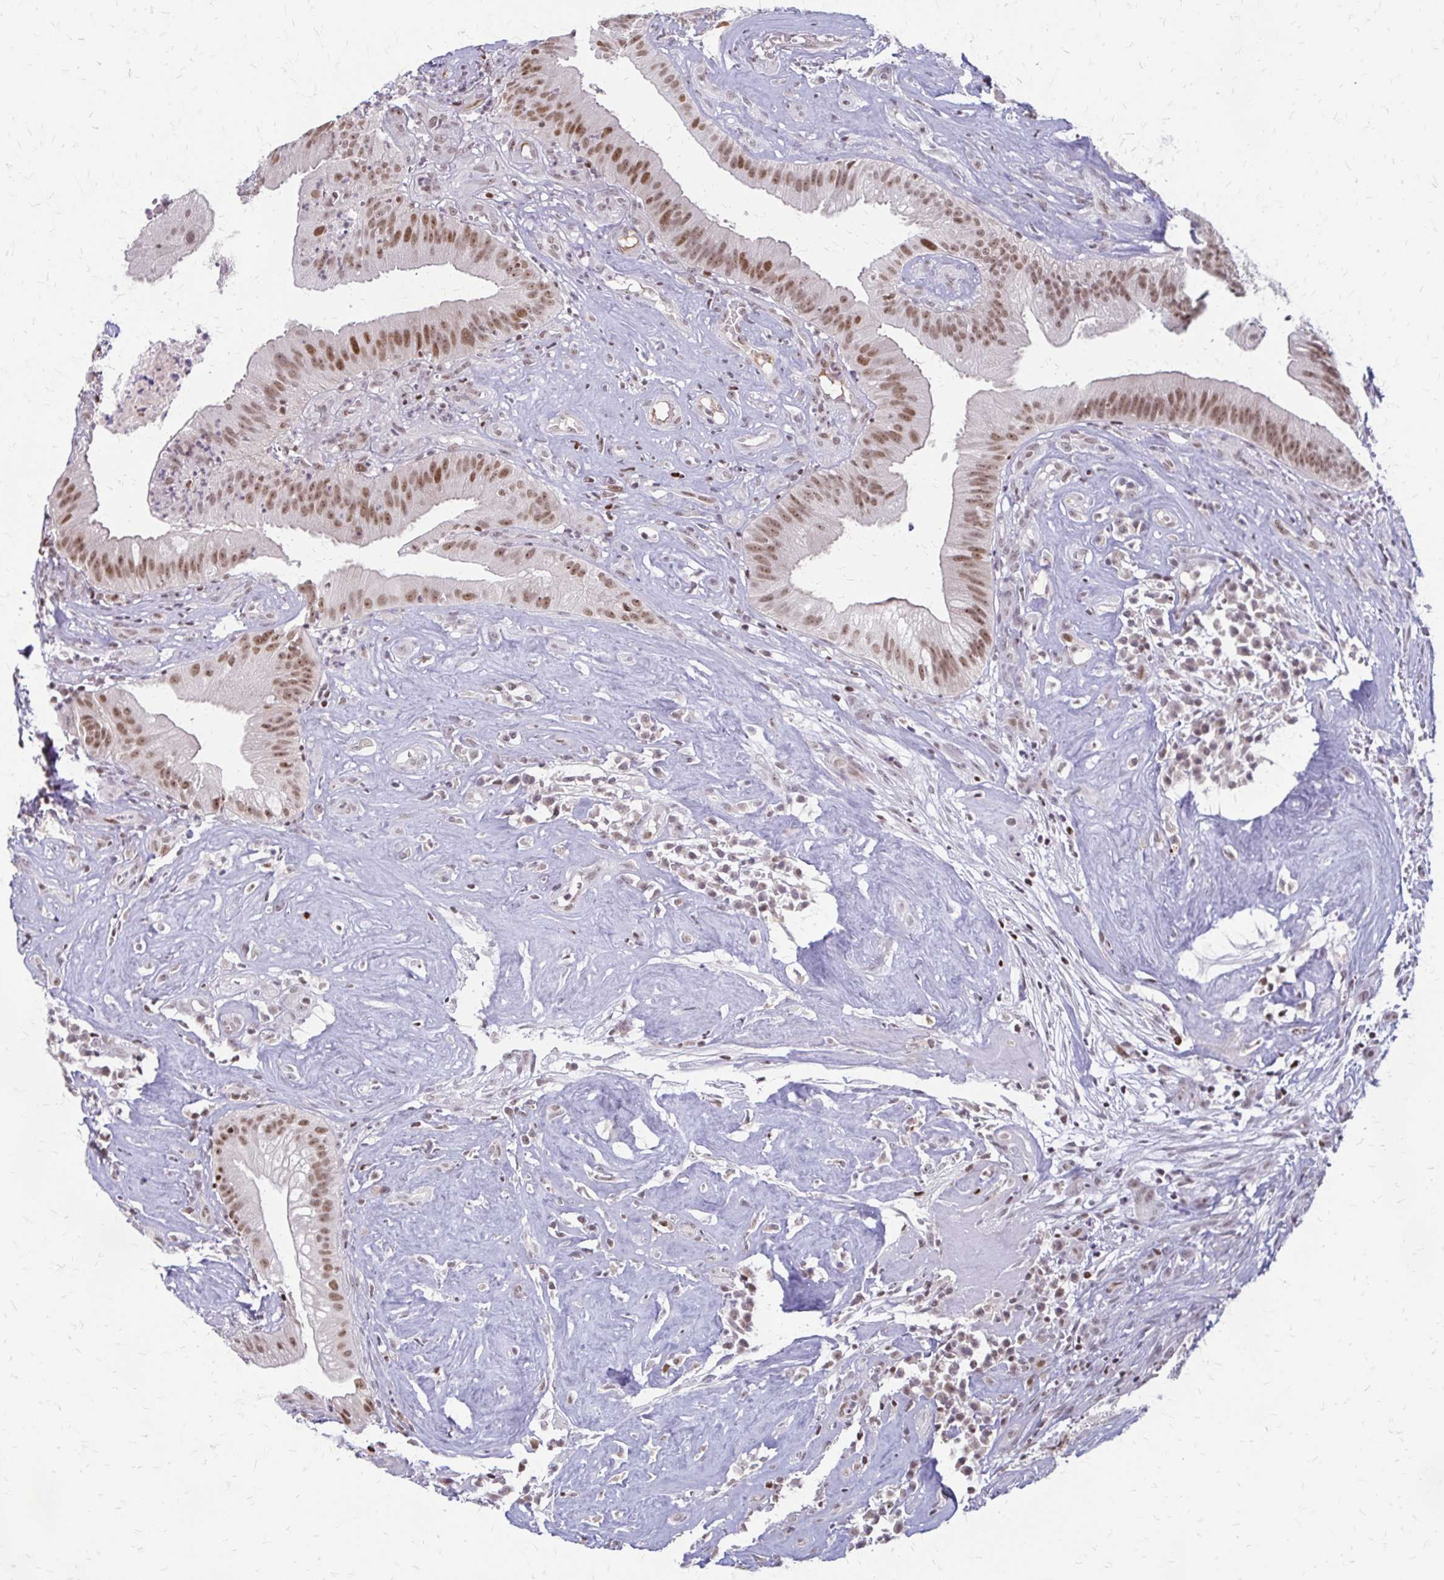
{"staining": {"intensity": "moderate", "quantity": ">75%", "location": "nuclear"}, "tissue": "head and neck cancer", "cell_type": "Tumor cells", "image_type": "cancer", "snomed": [{"axis": "morphology", "description": "Adenocarcinoma, NOS"}, {"axis": "topography", "description": "Head-Neck"}], "caption": "IHC image of neoplastic tissue: head and neck adenocarcinoma stained using immunohistochemistry reveals medium levels of moderate protein expression localized specifically in the nuclear of tumor cells, appearing as a nuclear brown color.", "gene": "EED", "patient": {"sex": "male", "age": 44}}